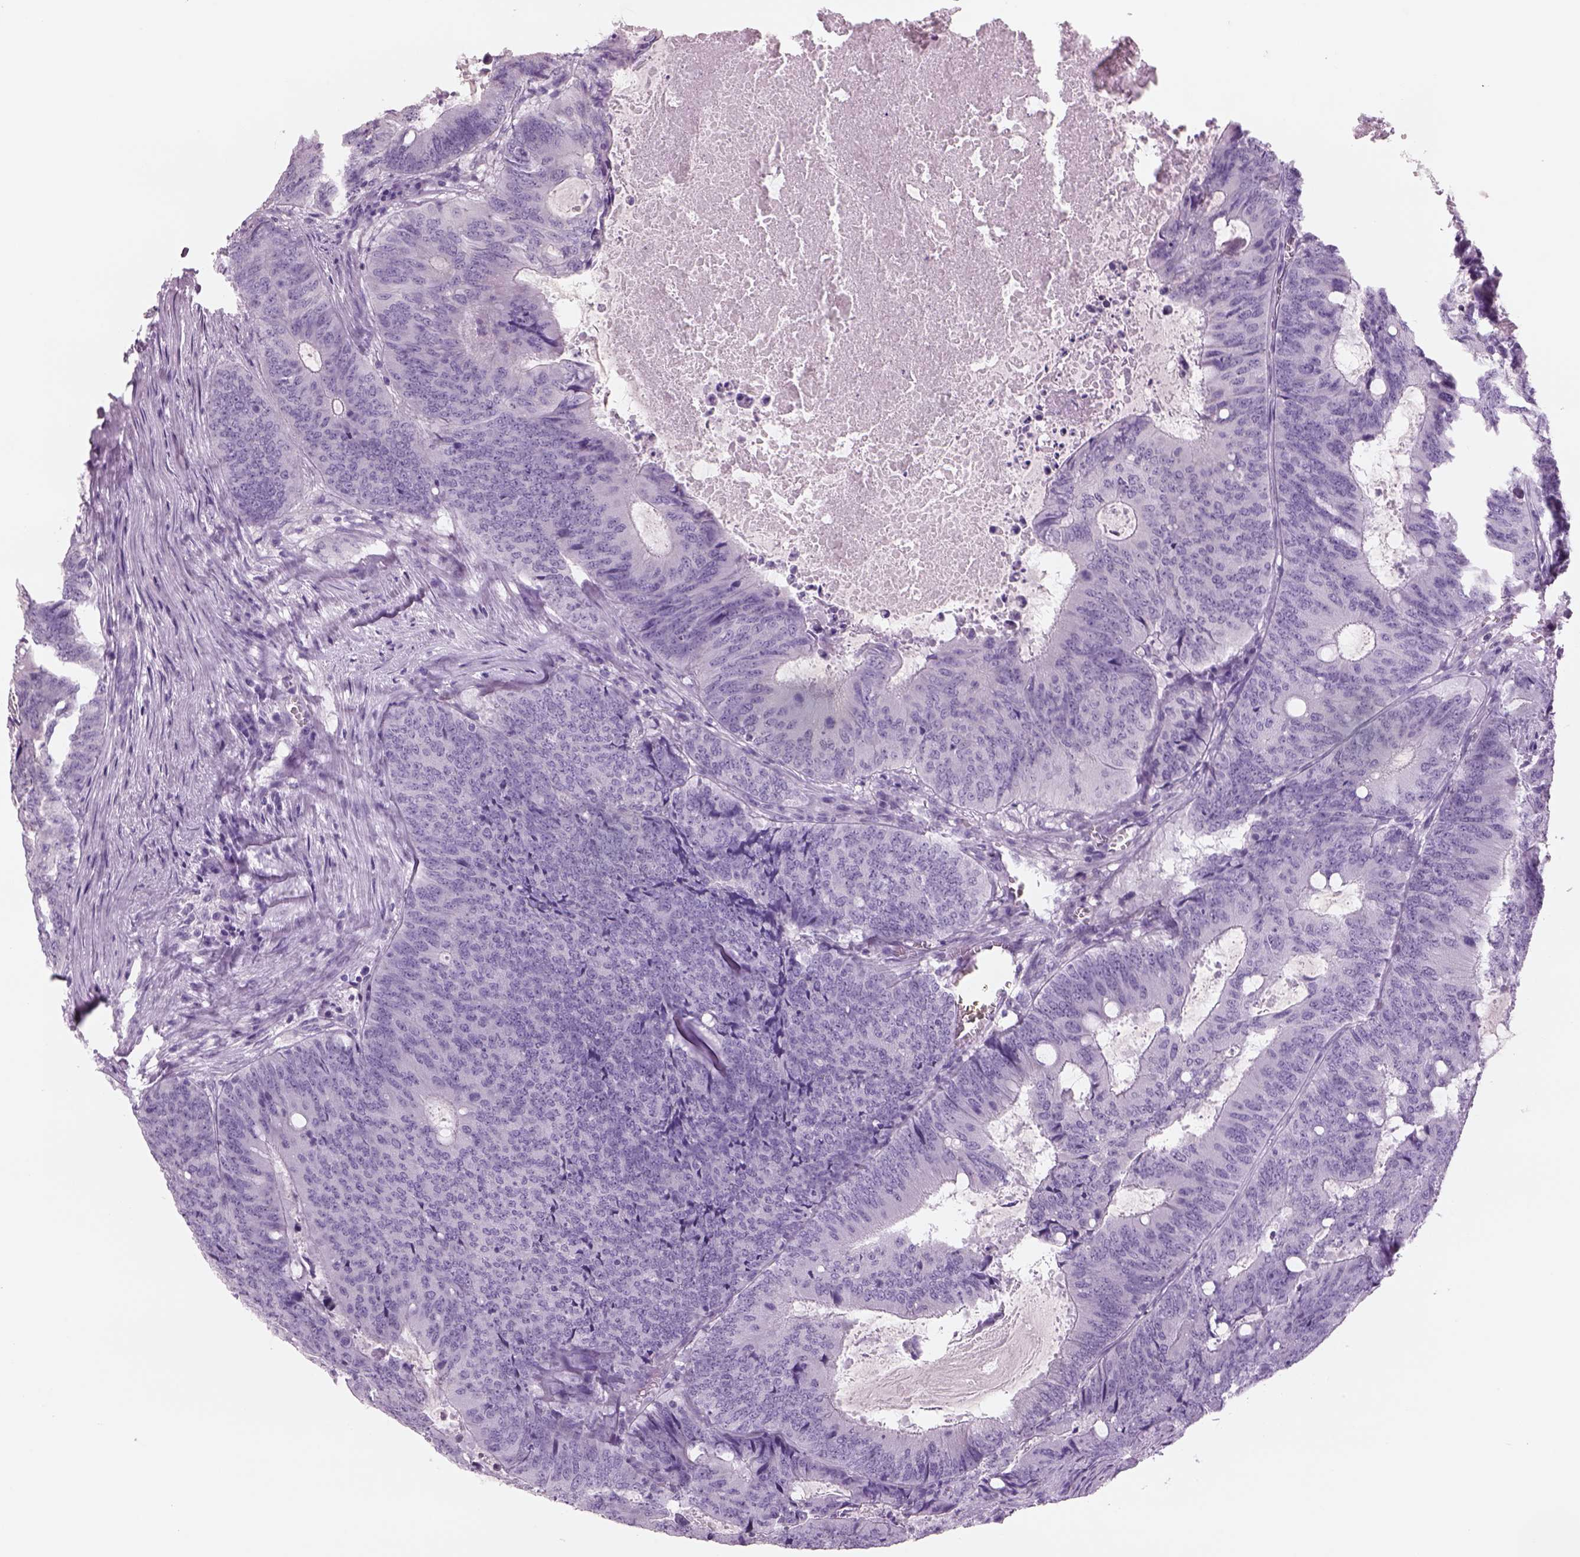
{"staining": {"intensity": "negative", "quantity": "none", "location": "none"}, "tissue": "colorectal cancer", "cell_type": "Tumor cells", "image_type": "cancer", "snomed": [{"axis": "morphology", "description": "Adenocarcinoma, NOS"}, {"axis": "topography", "description": "Colon"}], "caption": "Immunohistochemical staining of human colorectal cancer shows no significant expression in tumor cells.", "gene": "RHO", "patient": {"sex": "male", "age": 67}}